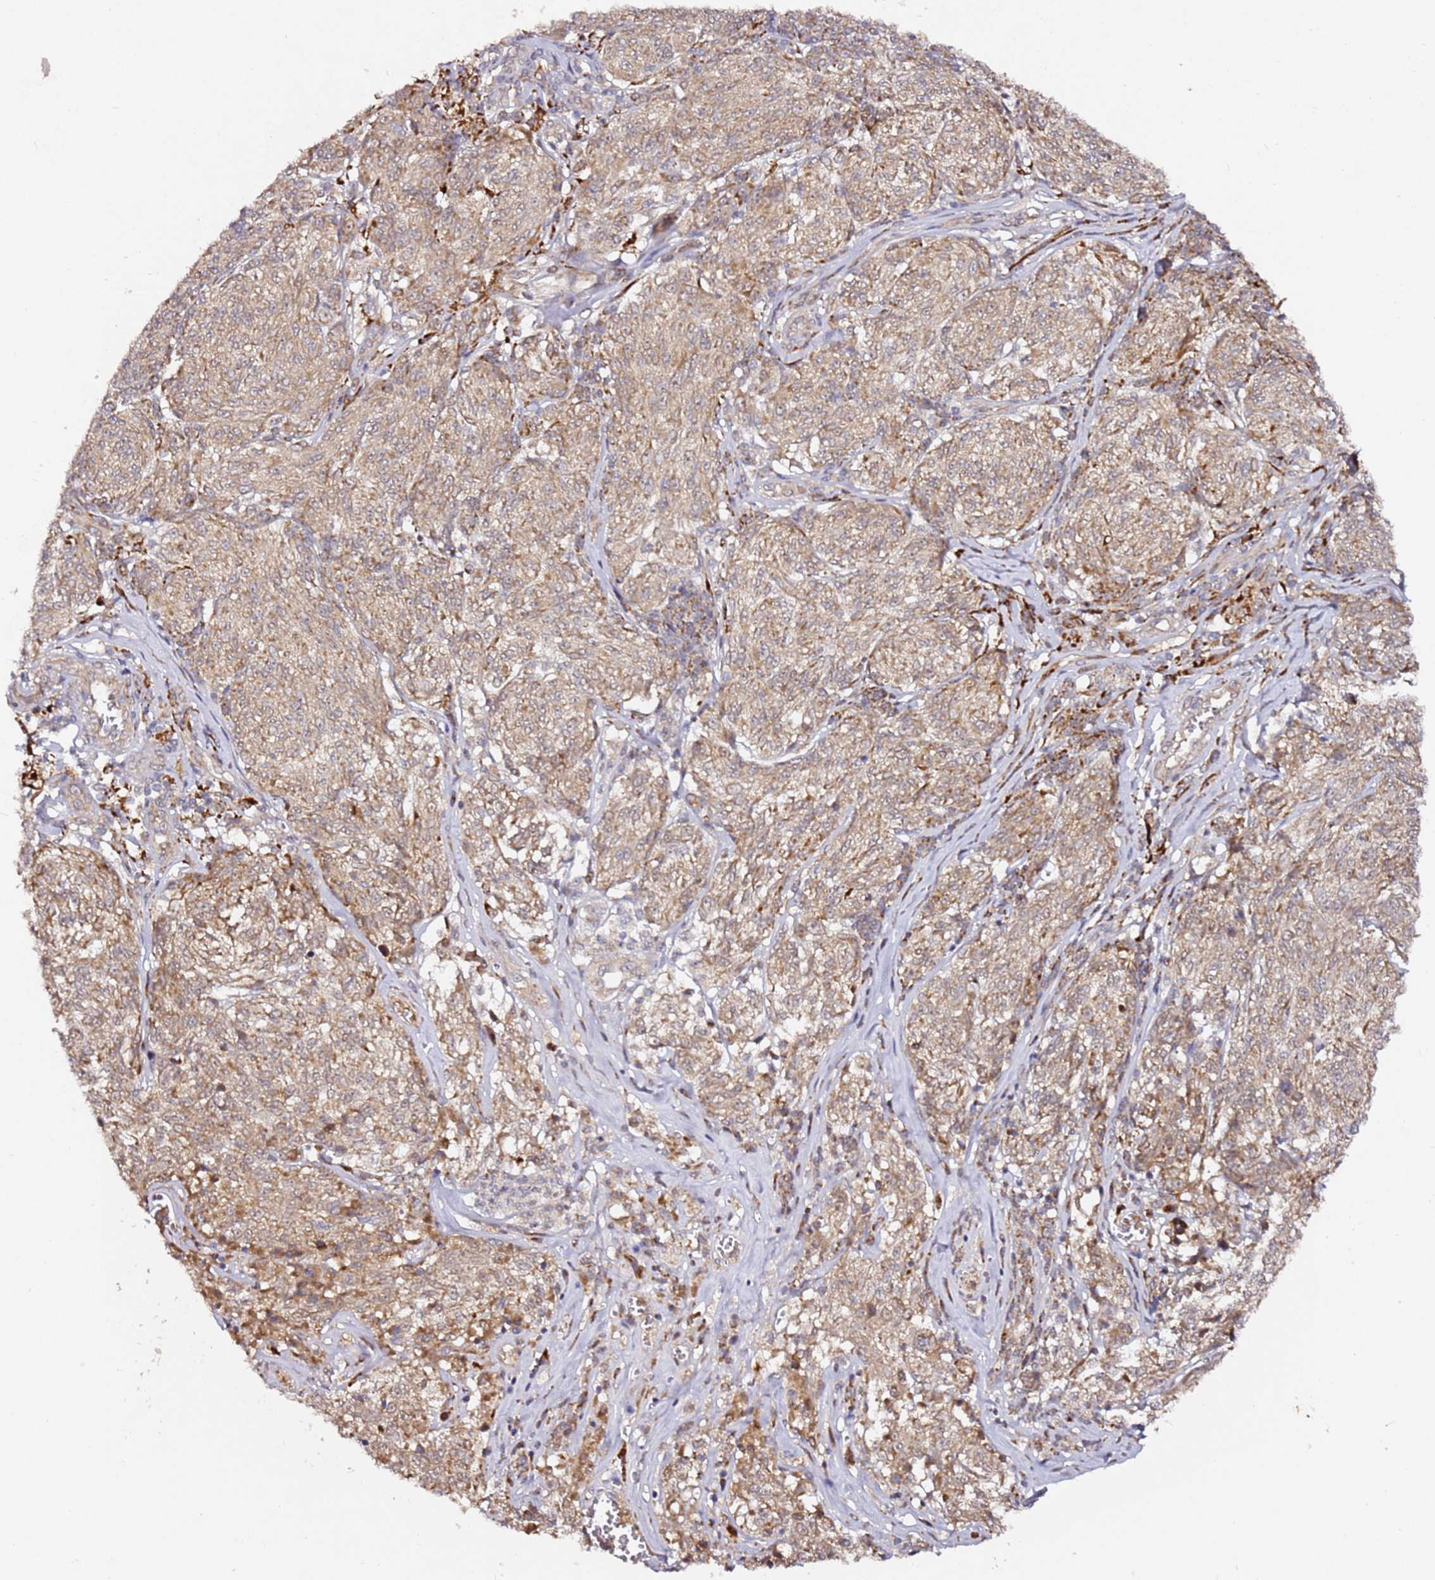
{"staining": {"intensity": "weak", "quantity": ">75%", "location": "cytoplasmic/membranous"}, "tissue": "melanoma", "cell_type": "Tumor cells", "image_type": "cancer", "snomed": [{"axis": "morphology", "description": "Malignant melanoma, NOS"}, {"axis": "topography", "description": "Skin"}], "caption": "Malignant melanoma stained with immunohistochemistry (IHC) demonstrates weak cytoplasmic/membranous staining in approximately >75% of tumor cells. The staining is performed using DAB brown chromogen to label protein expression. The nuclei are counter-stained blue using hematoxylin.", "gene": "ALG11", "patient": {"sex": "female", "age": 63}}